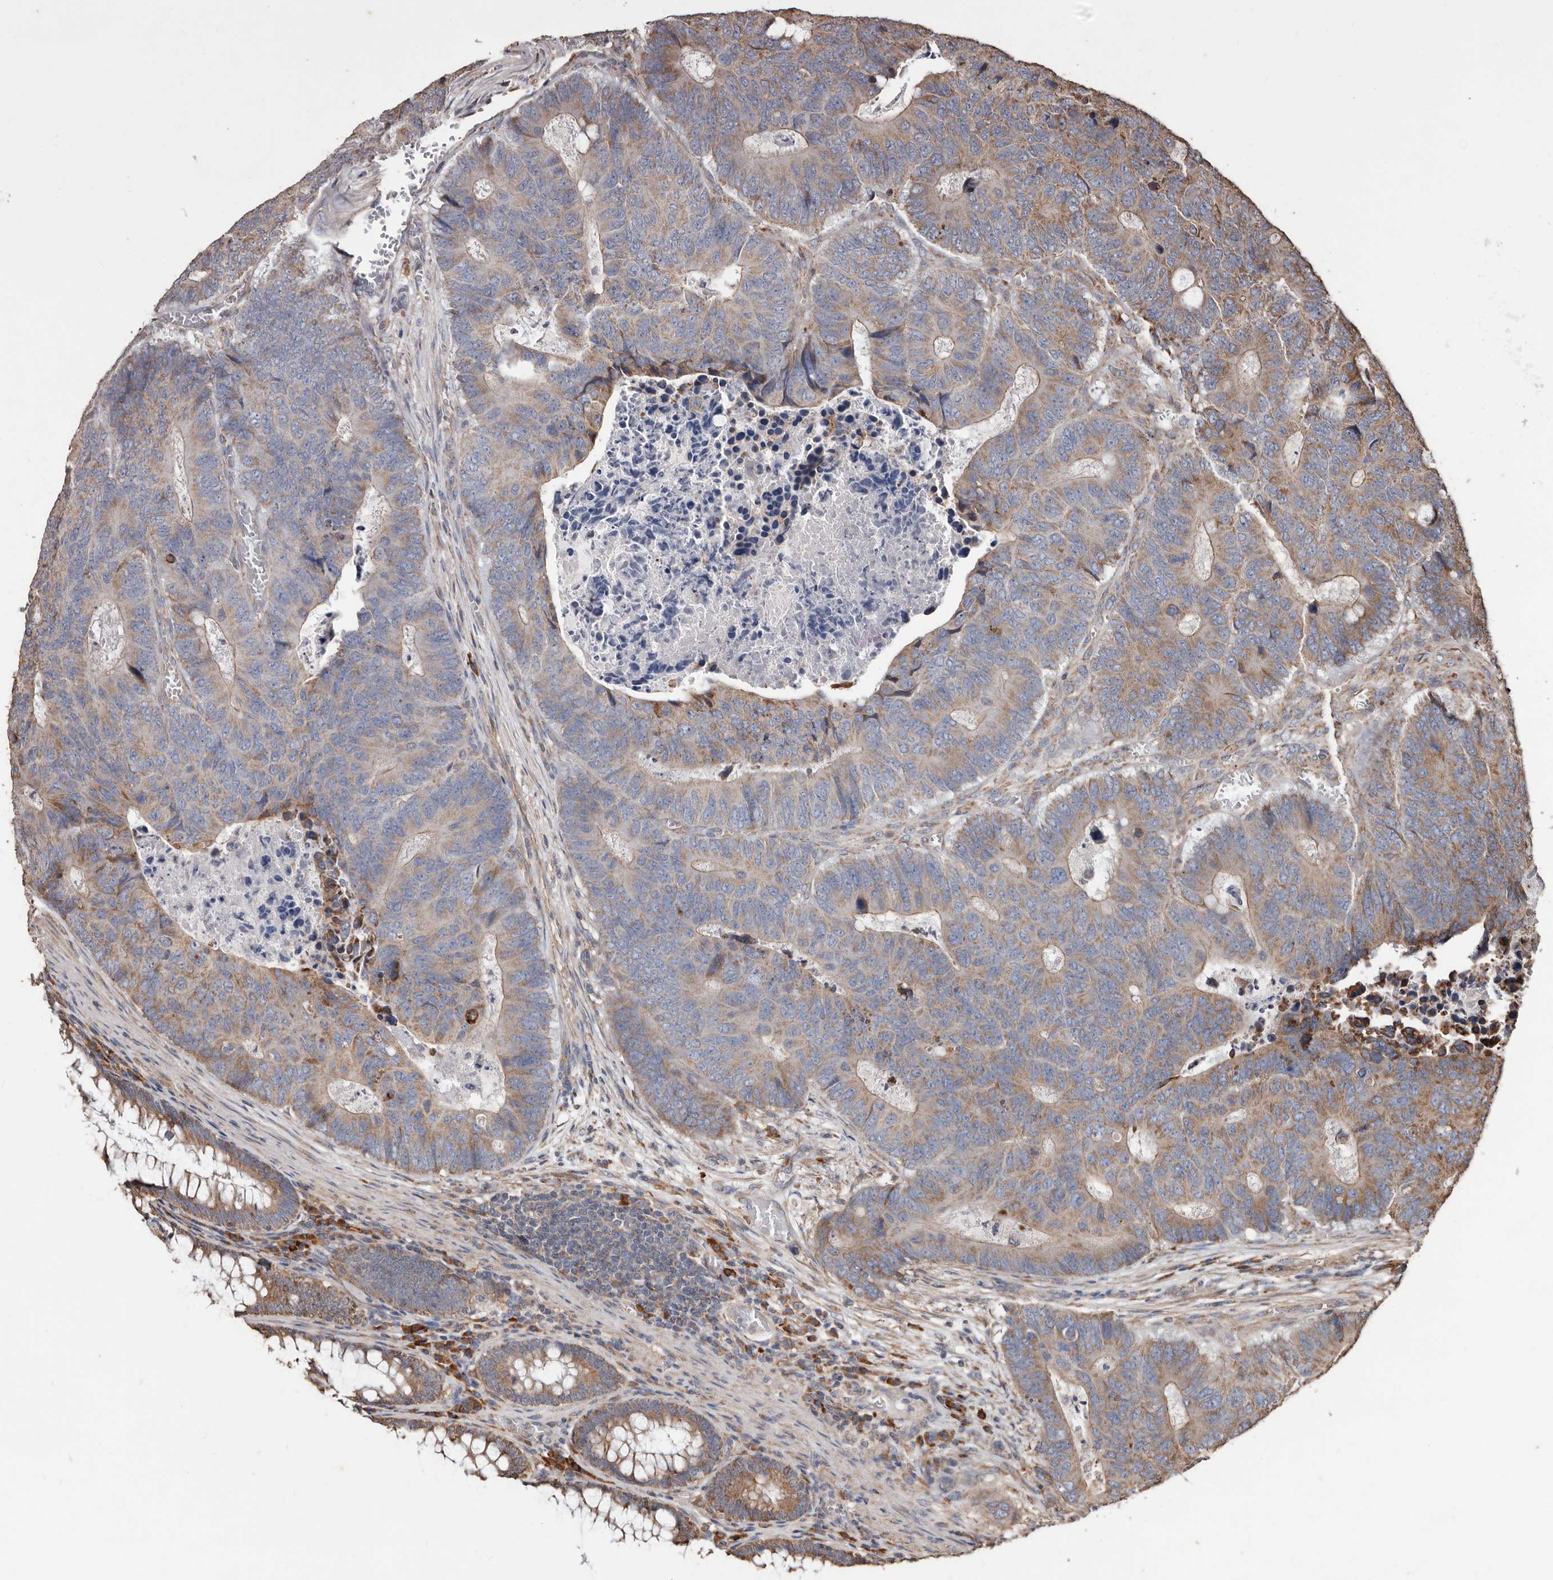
{"staining": {"intensity": "moderate", "quantity": "25%-75%", "location": "cytoplasmic/membranous"}, "tissue": "colorectal cancer", "cell_type": "Tumor cells", "image_type": "cancer", "snomed": [{"axis": "morphology", "description": "Adenocarcinoma, NOS"}, {"axis": "topography", "description": "Colon"}], "caption": "Protein expression analysis of colorectal cancer (adenocarcinoma) reveals moderate cytoplasmic/membranous expression in approximately 25%-75% of tumor cells. Nuclei are stained in blue.", "gene": "OSGIN2", "patient": {"sex": "male", "age": 87}}